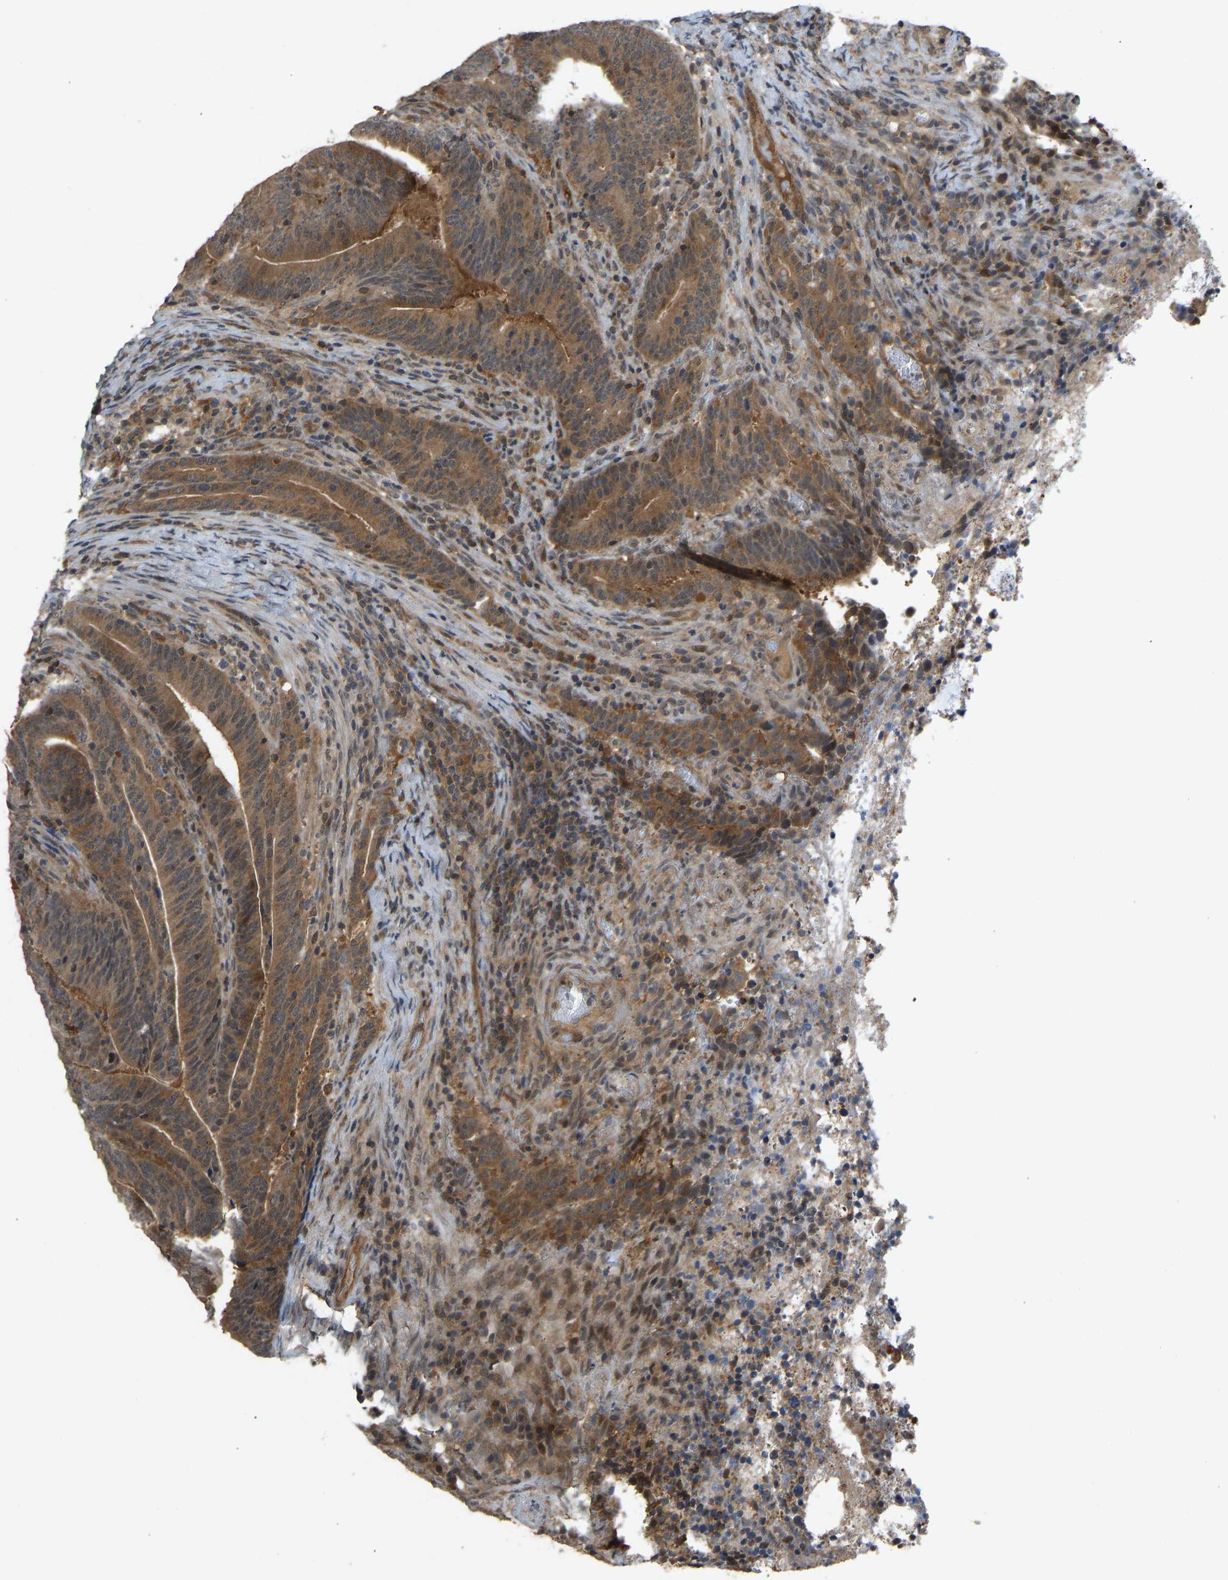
{"staining": {"intensity": "moderate", "quantity": ">75%", "location": "cytoplasmic/membranous"}, "tissue": "colorectal cancer", "cell_type": "Tumor cells", "image_type": "cancer", "snomed": [{"axis": "morphology", "description": "Adenocarcinoma, NOS"}, {"axis": "topography", "description": "Colon"}], "caption": "IHC of human colorectal cancer reveals medium levels of moderate cytoplasmic/membranous staining in about >75% of tumor cells. Immunohistochemistry stains the protein of interest in brown and the nuclei are stained blue.", "gene": "CCT8", "patient": {"sex": "female", "age": 66}}